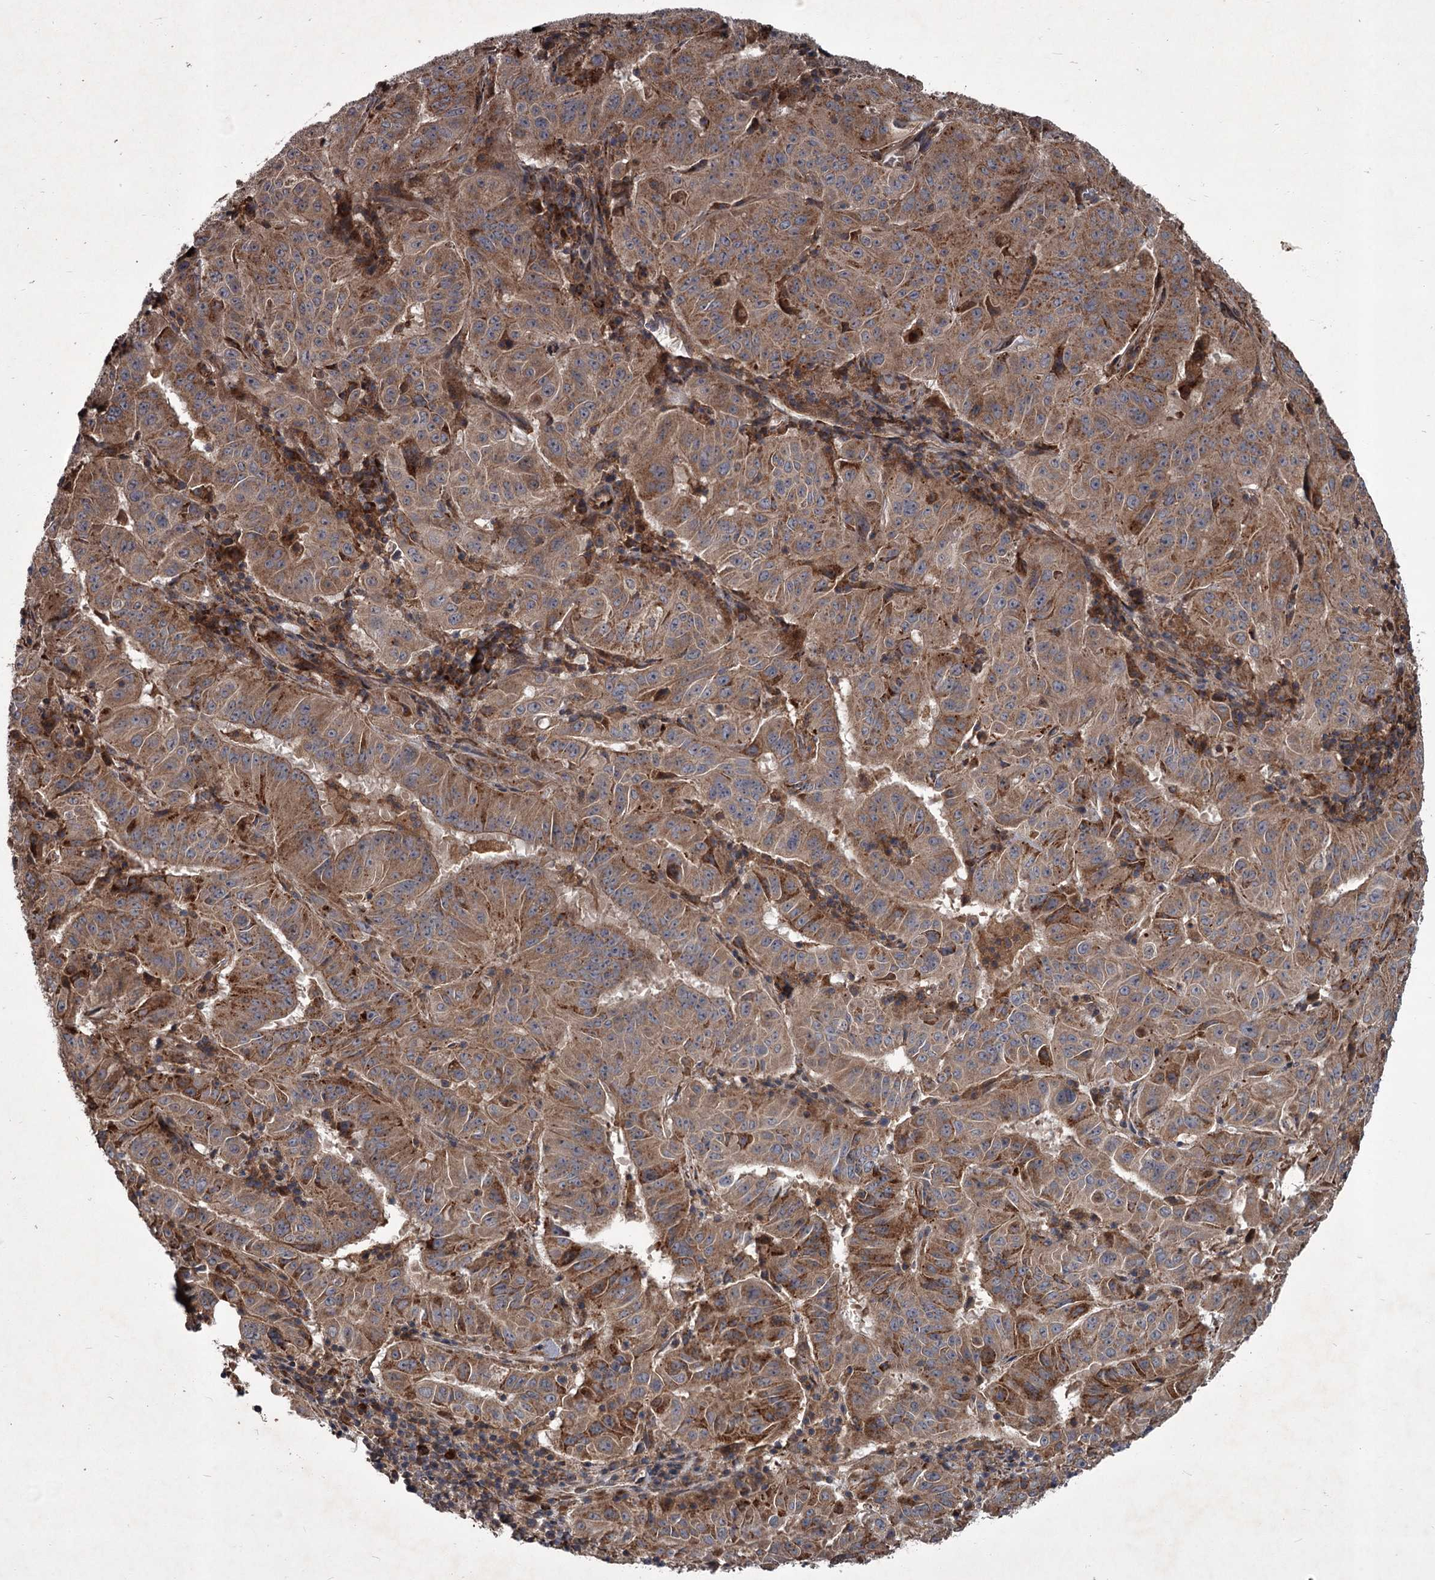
{"staining": {"intensity": "moderate", "quantity": ">75%", "location": "cytoplasmic/membranous"}, "tissue": "pancreatic cancer", "cell_type": "Tumor cells", "image_type": "cancer", "snomed": [{"axis": "morphology", "description": "Adenocarcinoma, NOS"}, {"axis": "topography", "description": "Pancreas"}], "caption": "DAB immunohistochemical staining of adenocarcinoma (pancreatic) reveals moderate cytoplasmic/membranous protein positivity in approximately >75% of tumor cells.", "gene": "UNC93B1", "patient": {"sex": "male", "age": 63}}